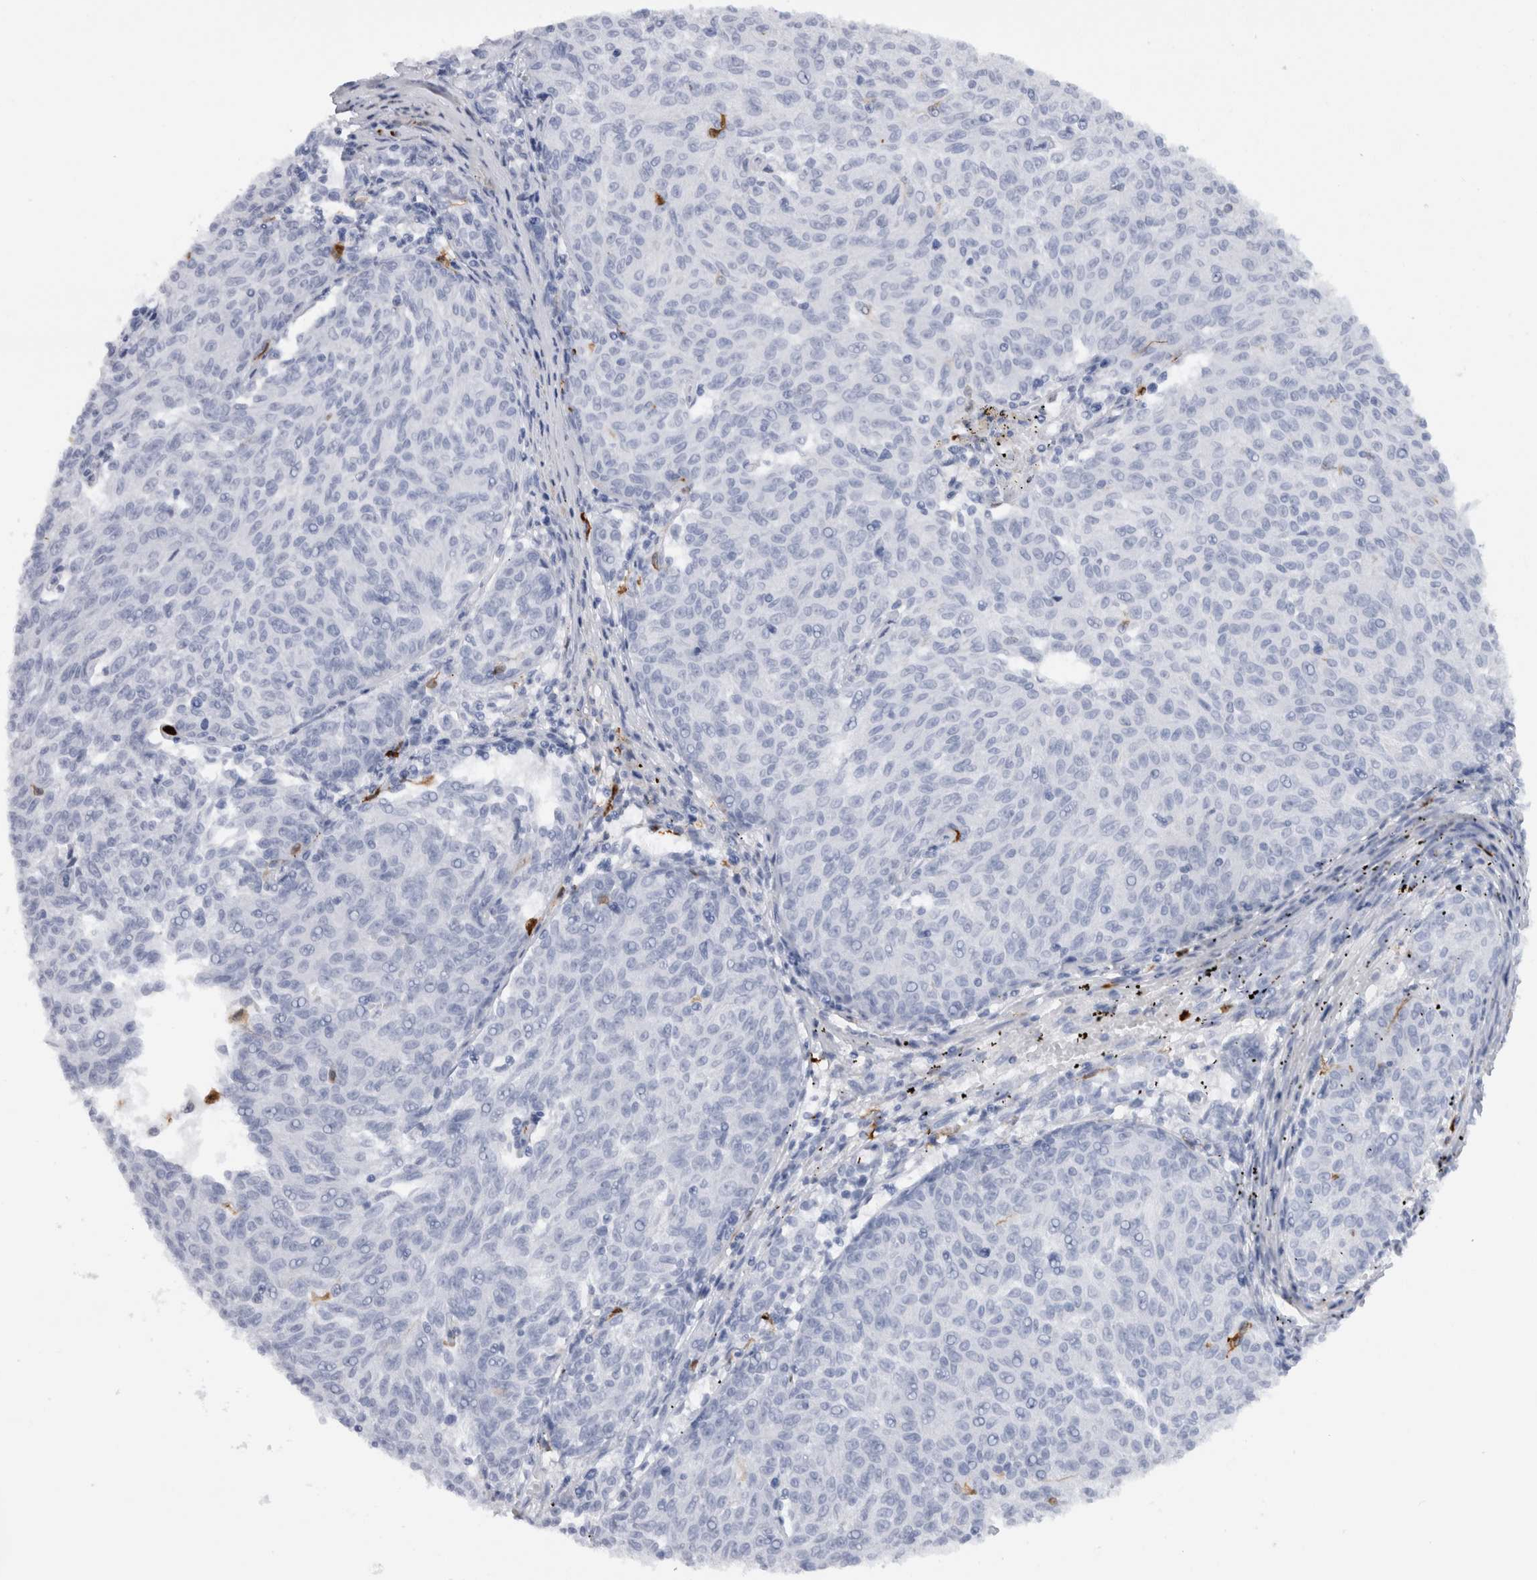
{"staining": {"intensity": "negative", "quantity": "none", "location": "none"}, "tissue": "melanoma", "cell_type": "Tumor cells", "image_type": "cancer", "snomed": [{"axis": "morphology", "description": "Malignant melanoma, NOS"}, {"axis": "topography", "description": "Skin"}], "caption": "There is no significant expression in tumor cells of malignant melanoma.", "gene": "S100A8", "patient": {"sex": "female", "age": 72}}